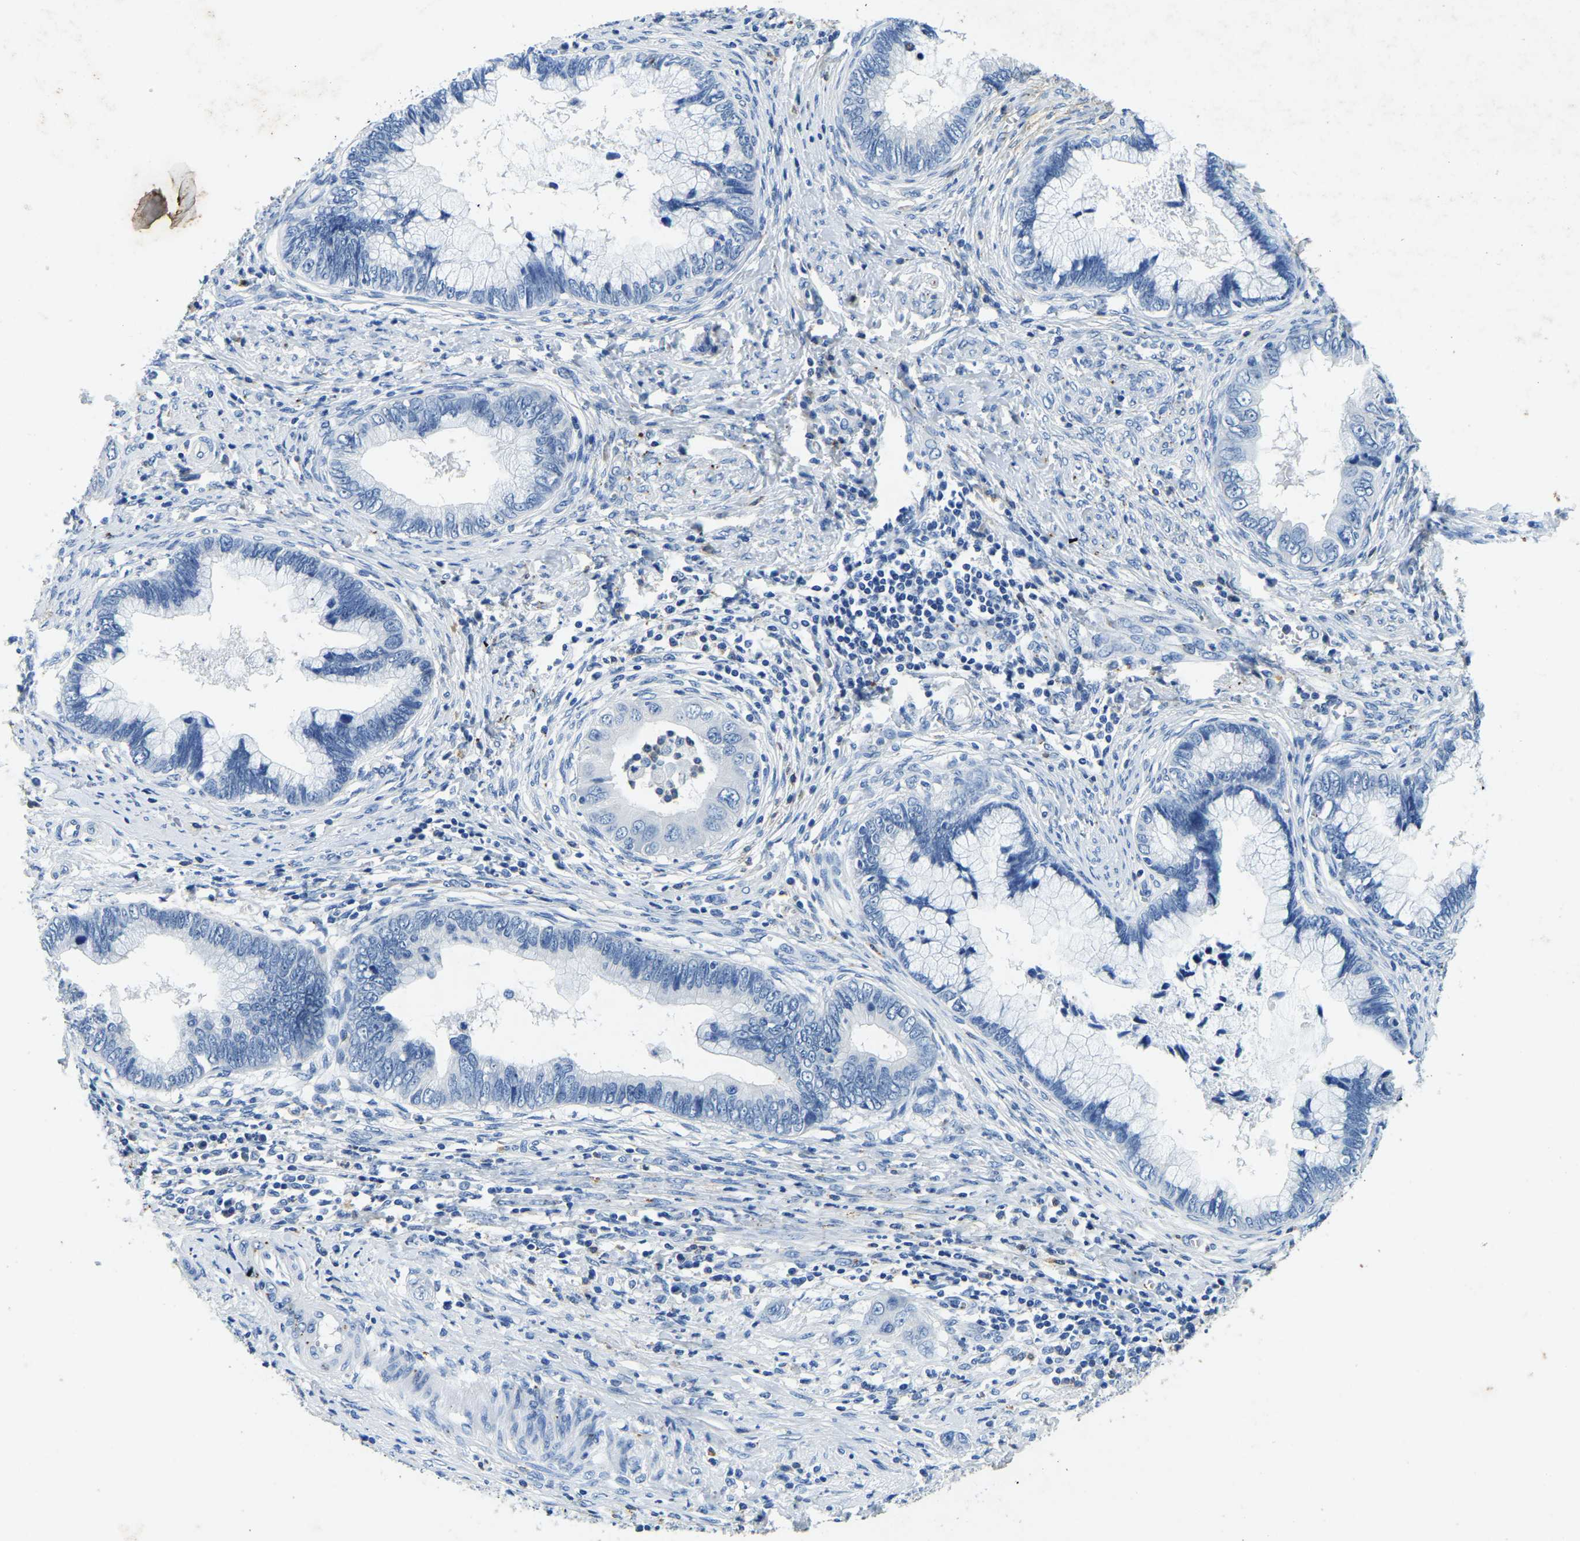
{"staining": {"intensity": "negative", "quantity": "none", "location": "none"}, "tissue": "cervical cancer", "cell_type": "Tumor cells", "image_type": "cancer", "snomed": [{"axis": "morphology", "description": "Adenocarcinoma, NOS"}, {"axis": "topography", "description": "Cervix"}], "caption": "An IHC histopathology image of adenocarcinoma (cervical) is shown. There is no staining in tumor cells of adenocarcinoma (cervical).", "gene": "UBN2", "patient": {"sex": "female", "age": 44}}